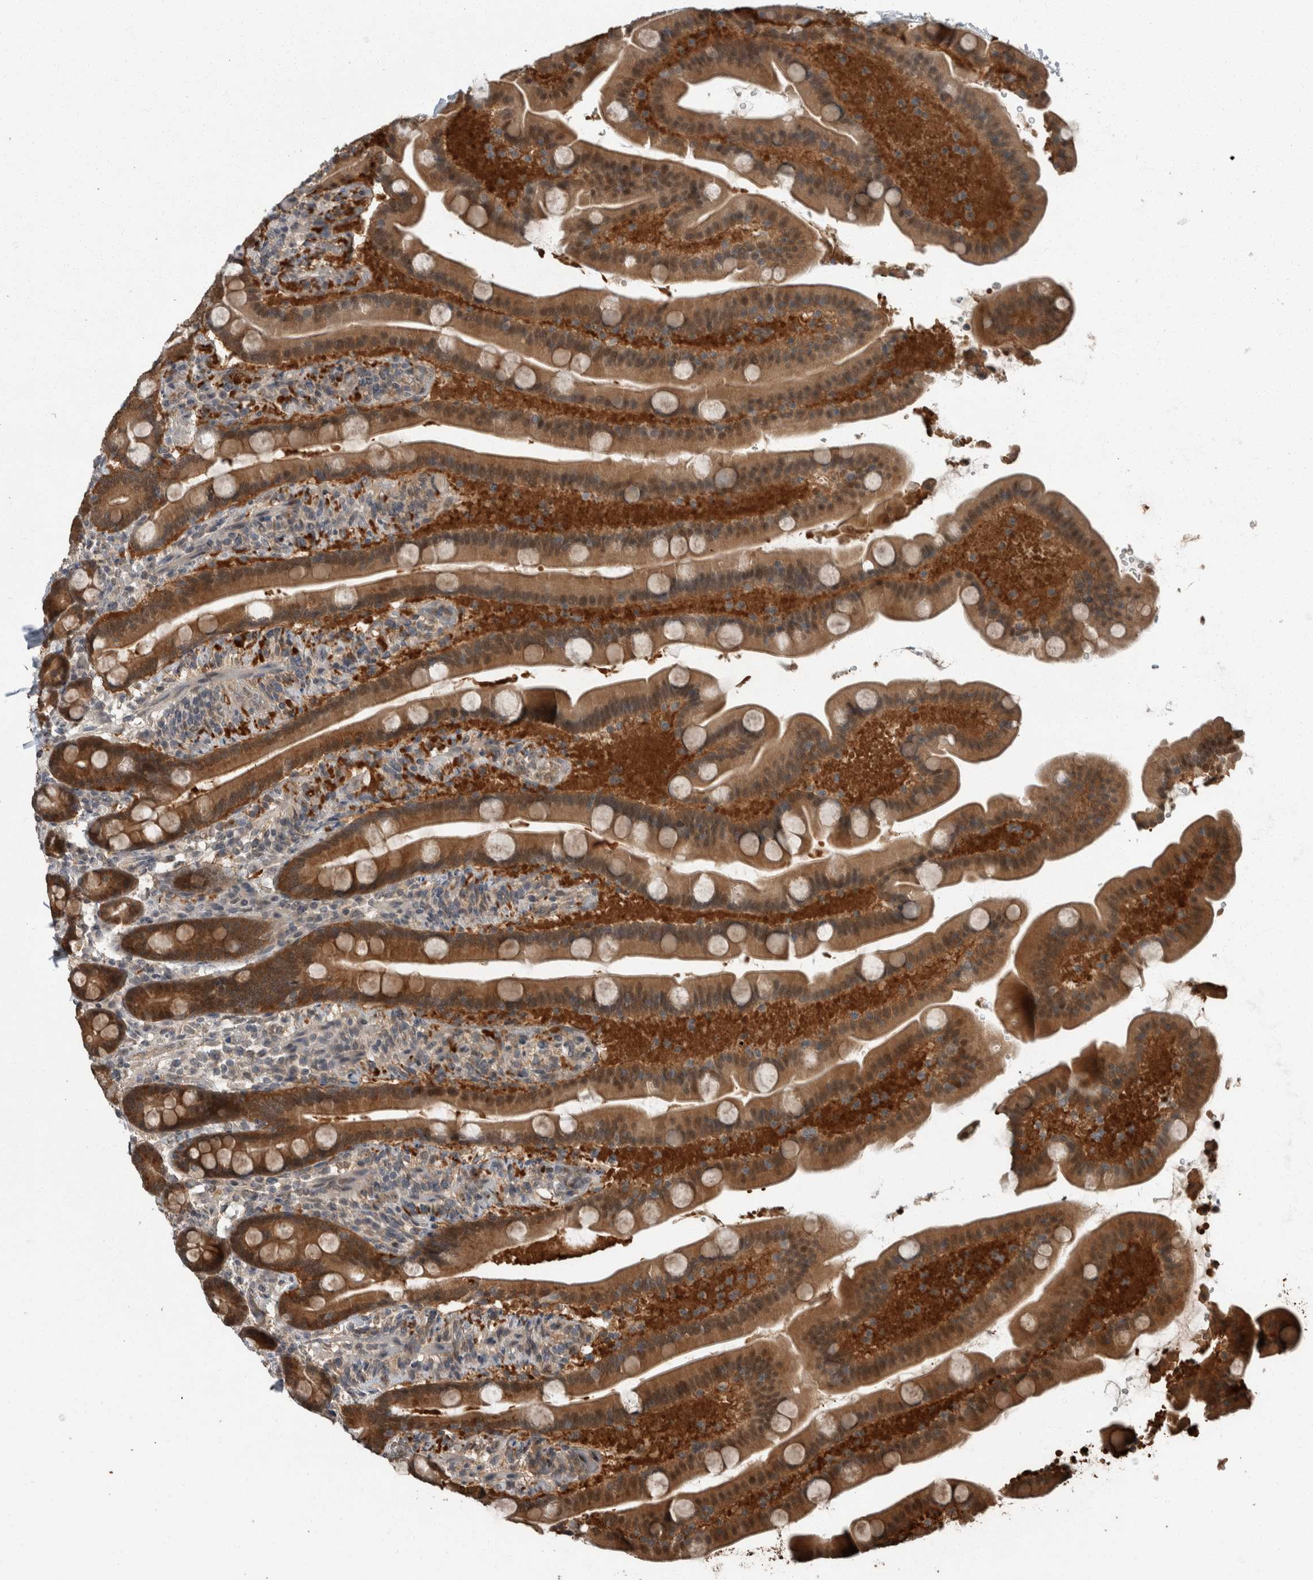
{"staining": {"intensity": "strong", "quantity": ">75%", "location": "cytoplasmic/membranous,nuclear"}, "tissue": "duodenum", "cell_type": "Glandular cells", "image_type": "normal", "snomed": [{"axis": "morphology", "description": "Normal tissue, NOS"}, {"axis": "topography", "description": "Duodenum"}], "caption": "High-magnification brightfield microscopy of benign duodenum stained with DAB (brown) and counterstained with hematoxylin (blue). glandular cells exhibit strong cytoplasmic/membranous,nuclear expression is present in about>75% of cells. (Brightfield microscopy of DAB IHC at high magnification).", "gene": "MYO1E", "patient": {"sex": "male", "age": 54}}